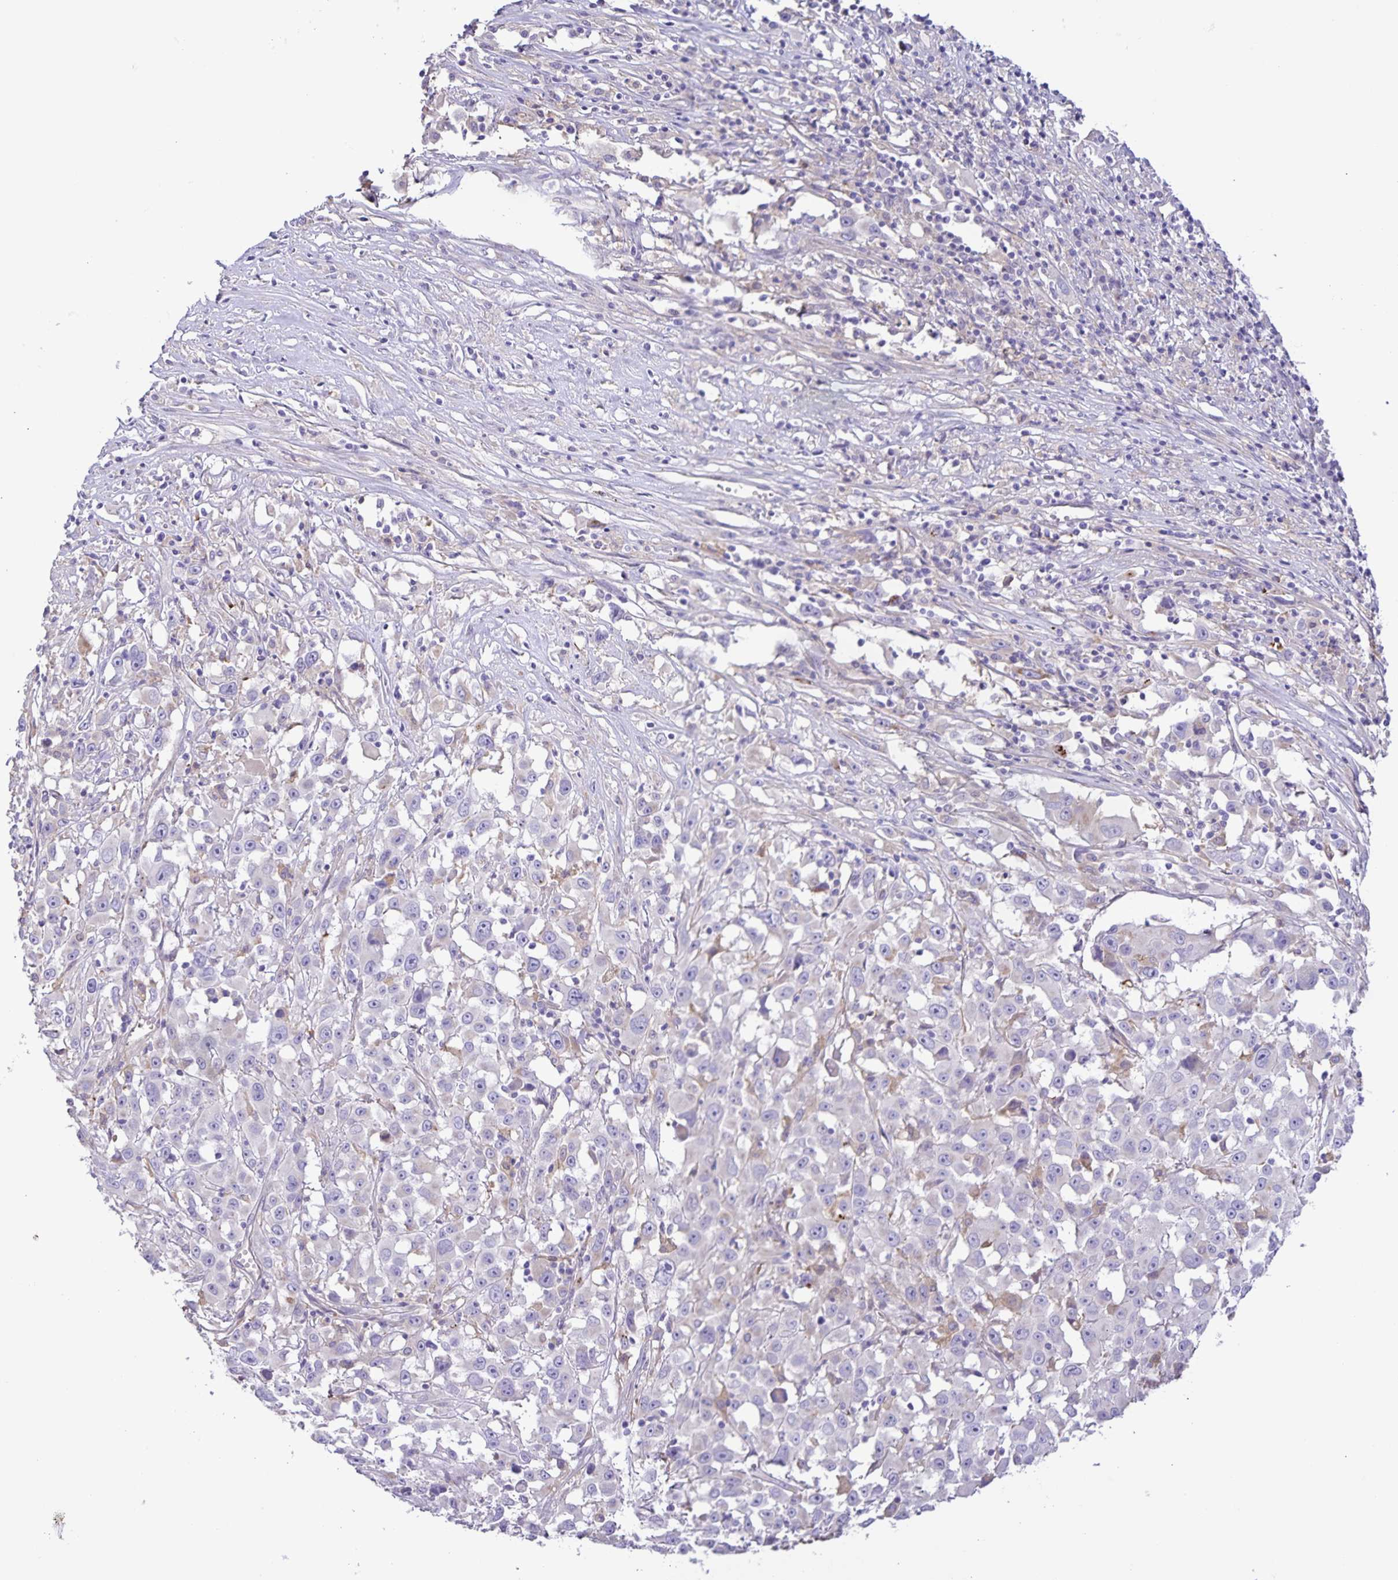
{"staining": {"intensity": "negative", "quantity": "none", "location": "none"}, "tissue": "melanoma", "cell_type": "Tumor cells", "image_type": "cancer", "snomed": [{"axis": "morphology", "description": "Malignant melanoma, Metastatic site"}, {"axis": "topography", "description": "Soft tissue"}], "caption": "High magnification brightfield microscopy of malignant melanoma (metastatic site) stained with DAB (3,3'-diaminobenzidine) (brown) and counterstained with hematoxylin (blue): tumor cells show no significant expression.", "gene": "BOLL", "patient": {"sex": "male", "age": 50}}